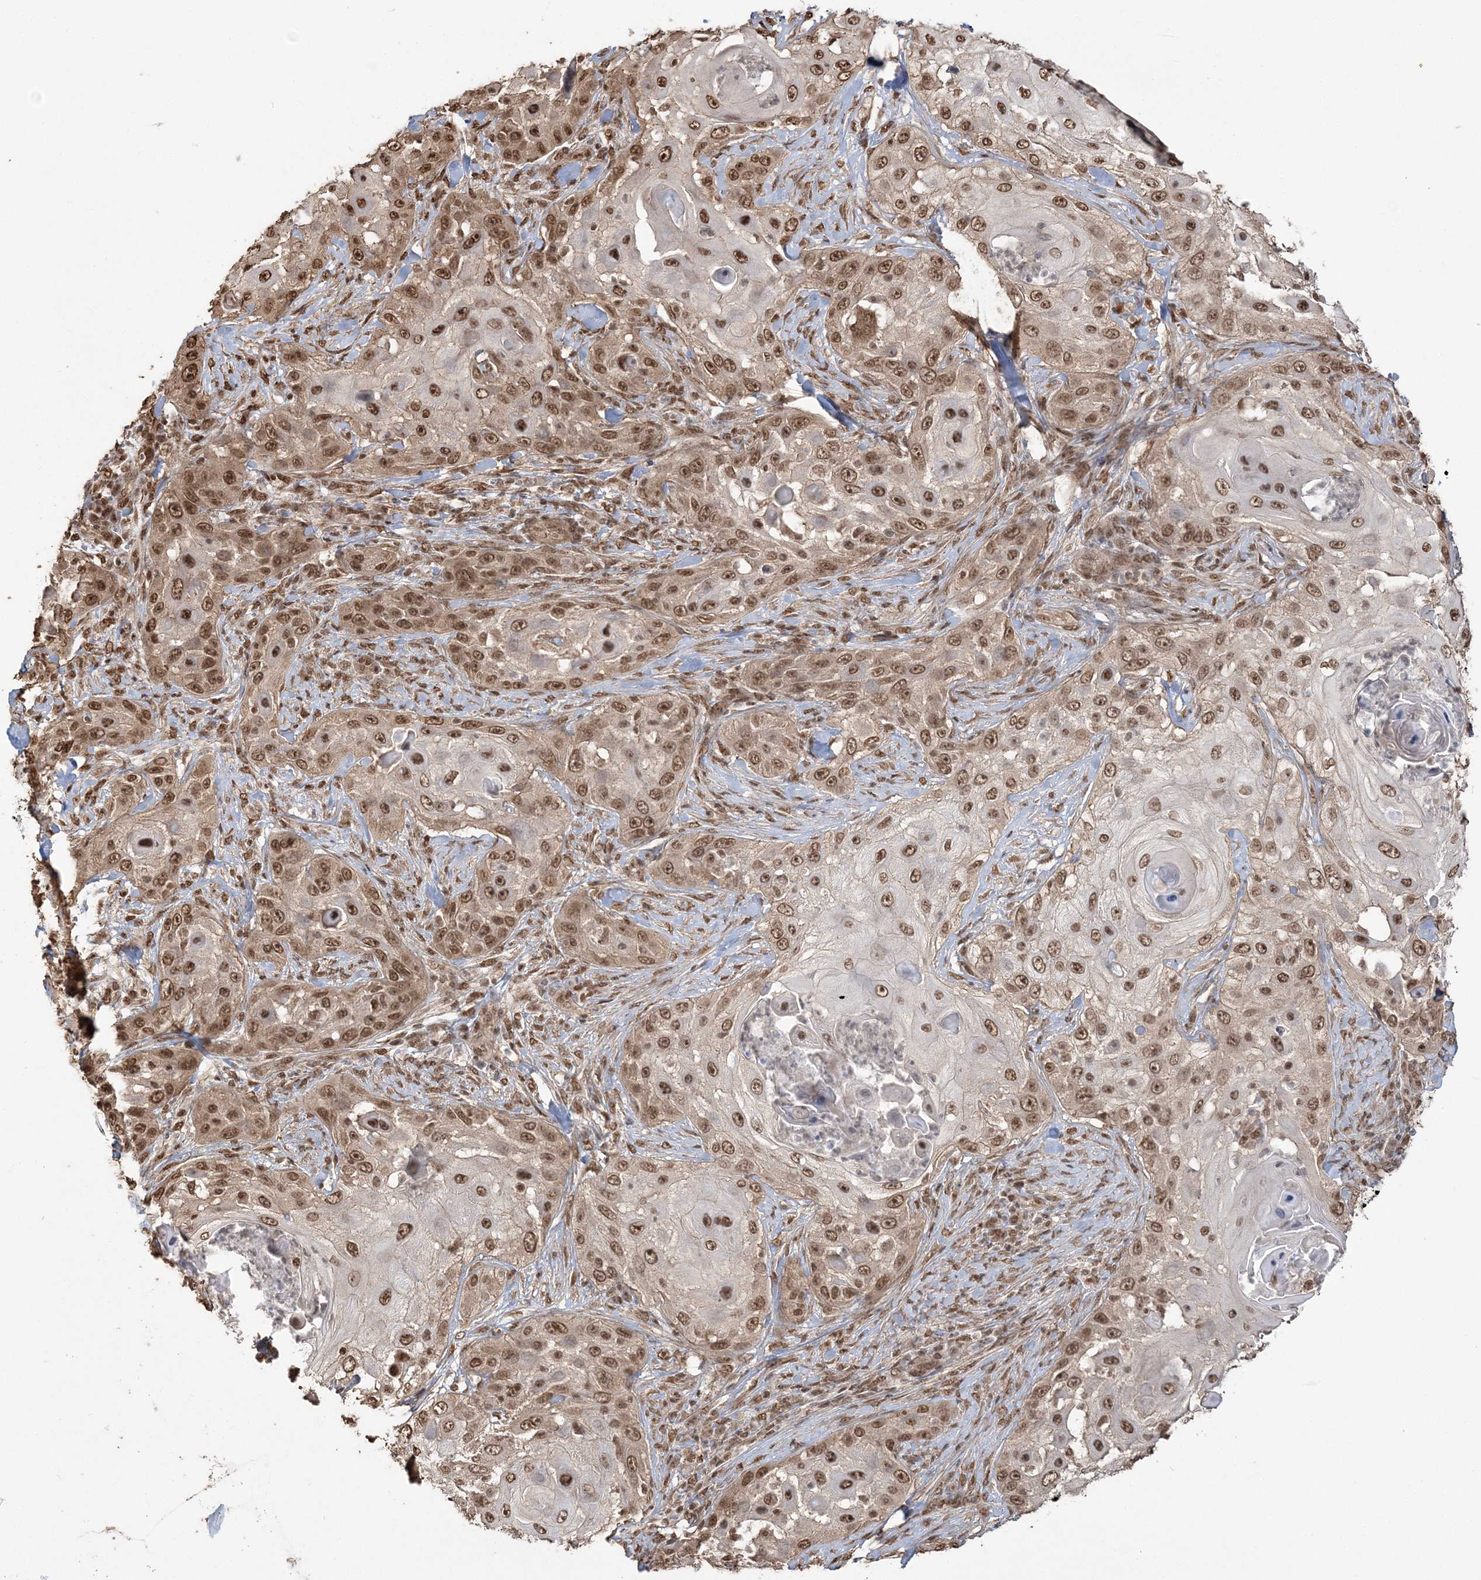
{"staining": {"intensity": "moderate", "quantity": ">75%", "location": "nuclear"}, "tissue": "skin cancer", "cell_type": "Tumor cells", "image_type": "cancer", "snomed": [{"axis": "morphology", "description": "Squamous cell carcinoma, NOS"}, {"axis": "topography", "description": "Skin"}], "caption": "Skin cancer (squamous cell carcinoma) stained for a protein demonstrates moderate nuclear positivity in tumor cells. (DAB (3,3'-diaminobenzidine) IHC with brightfield microscopy, high magnification).", "gene": "ZNF839", "patient": {"sex": "female", "age": 44}}